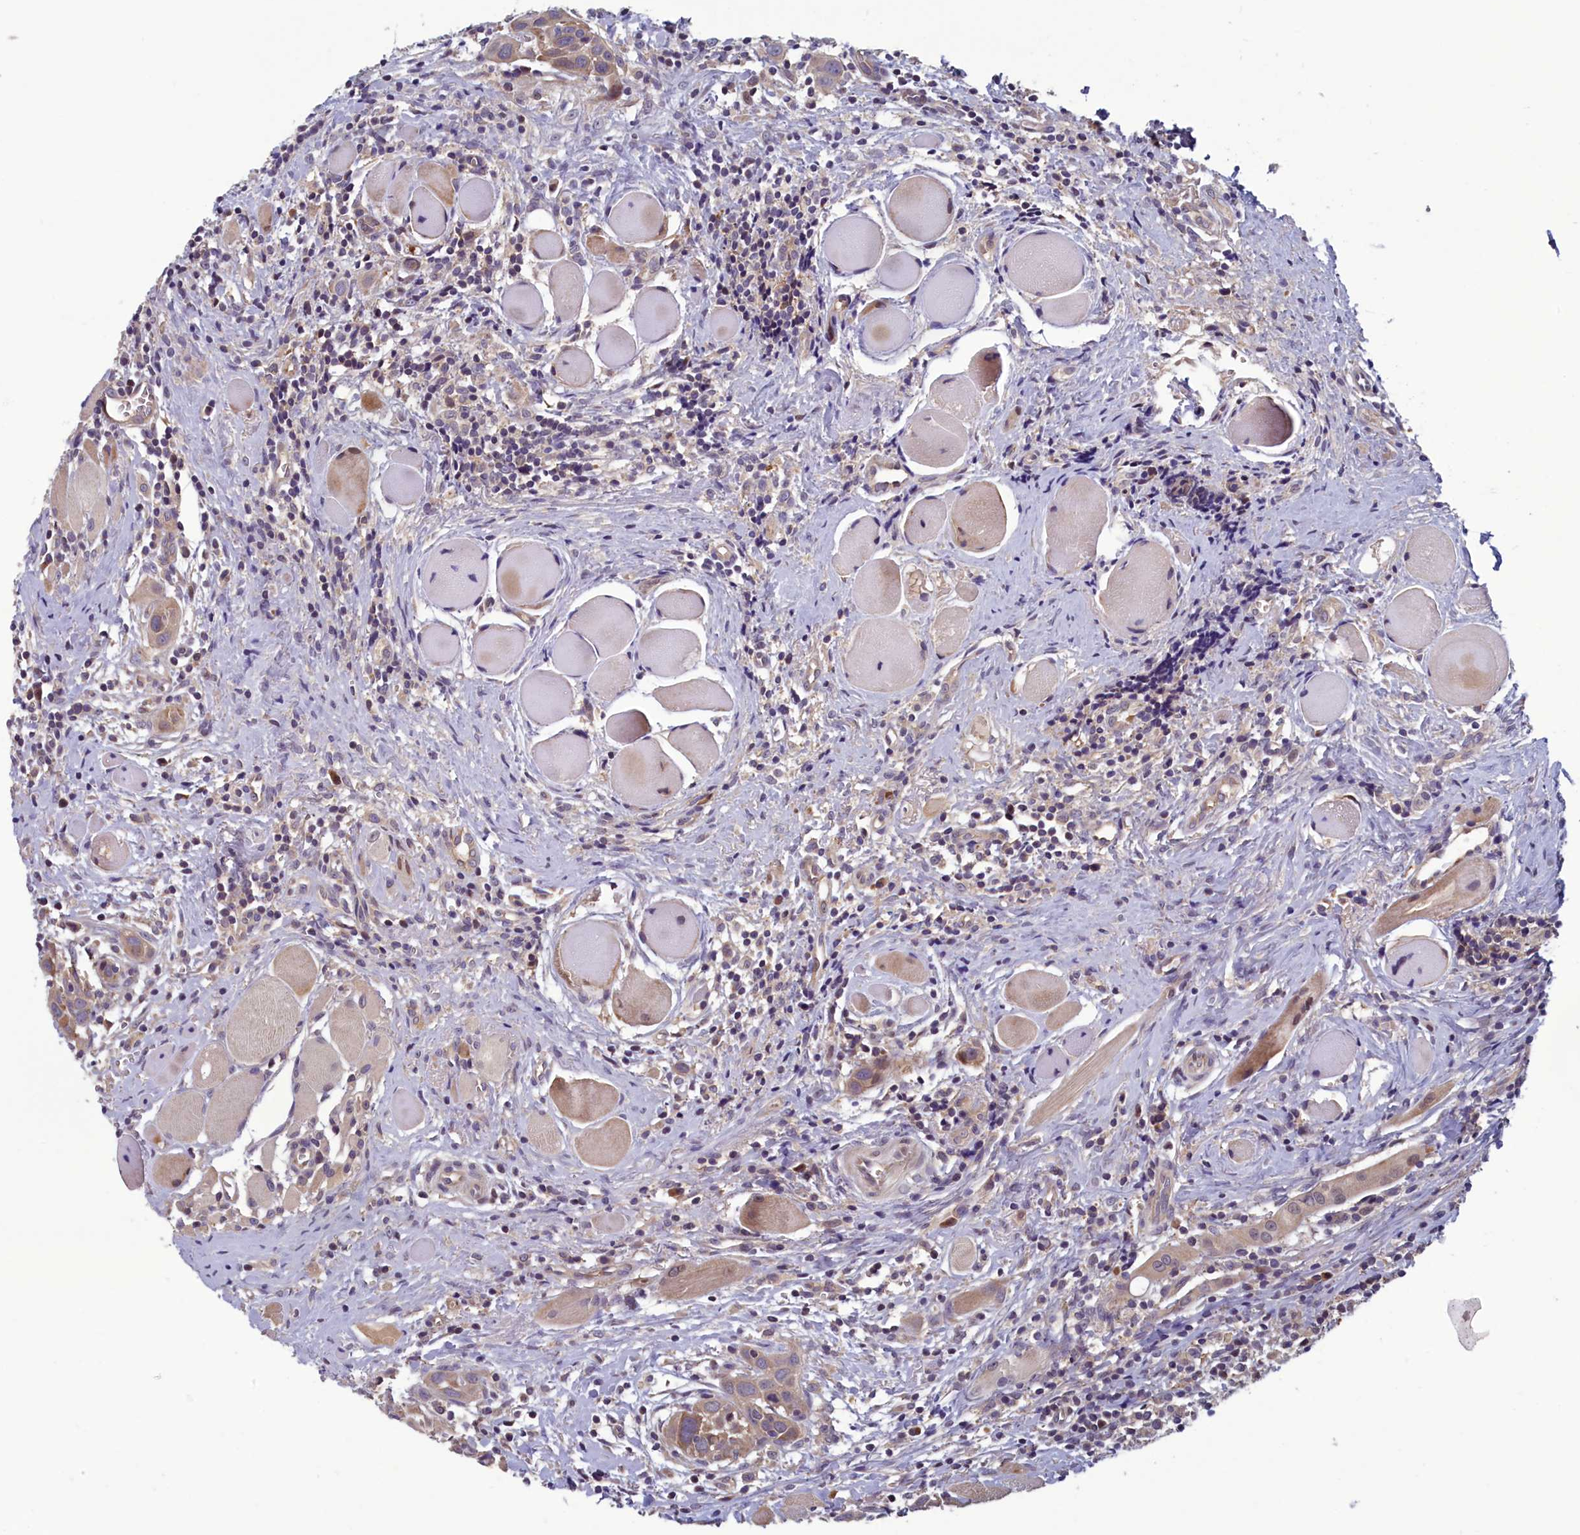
{"staining": {"intensity": "weak", "quantity": "25%-75%", "location": "cytoplasmic/membranous"}, "tissue": "head and neck cancer", "cell_type": "Tumor cells", "image_type": "cancer", "snomed": [{"axis": "morphology", "description": "Squamous cell carcinoma, NOS"}, {"axis": "topography", "description": "Oral tissue"}, {"axis": "topography", "description": "Head-Neck"}], "caption": "Head and neck cancer (squamous cell carcinoma) tissue demonstrates weak cytoplasmic/membranous expression in approximately 25%-75% of tumor cells, visualized by immunohistochemistry. The protein is shown in brown color, while the nuclei are stained blue.", "gene": "CCDC15", "patient": {"sex": "female", "age": 50}}